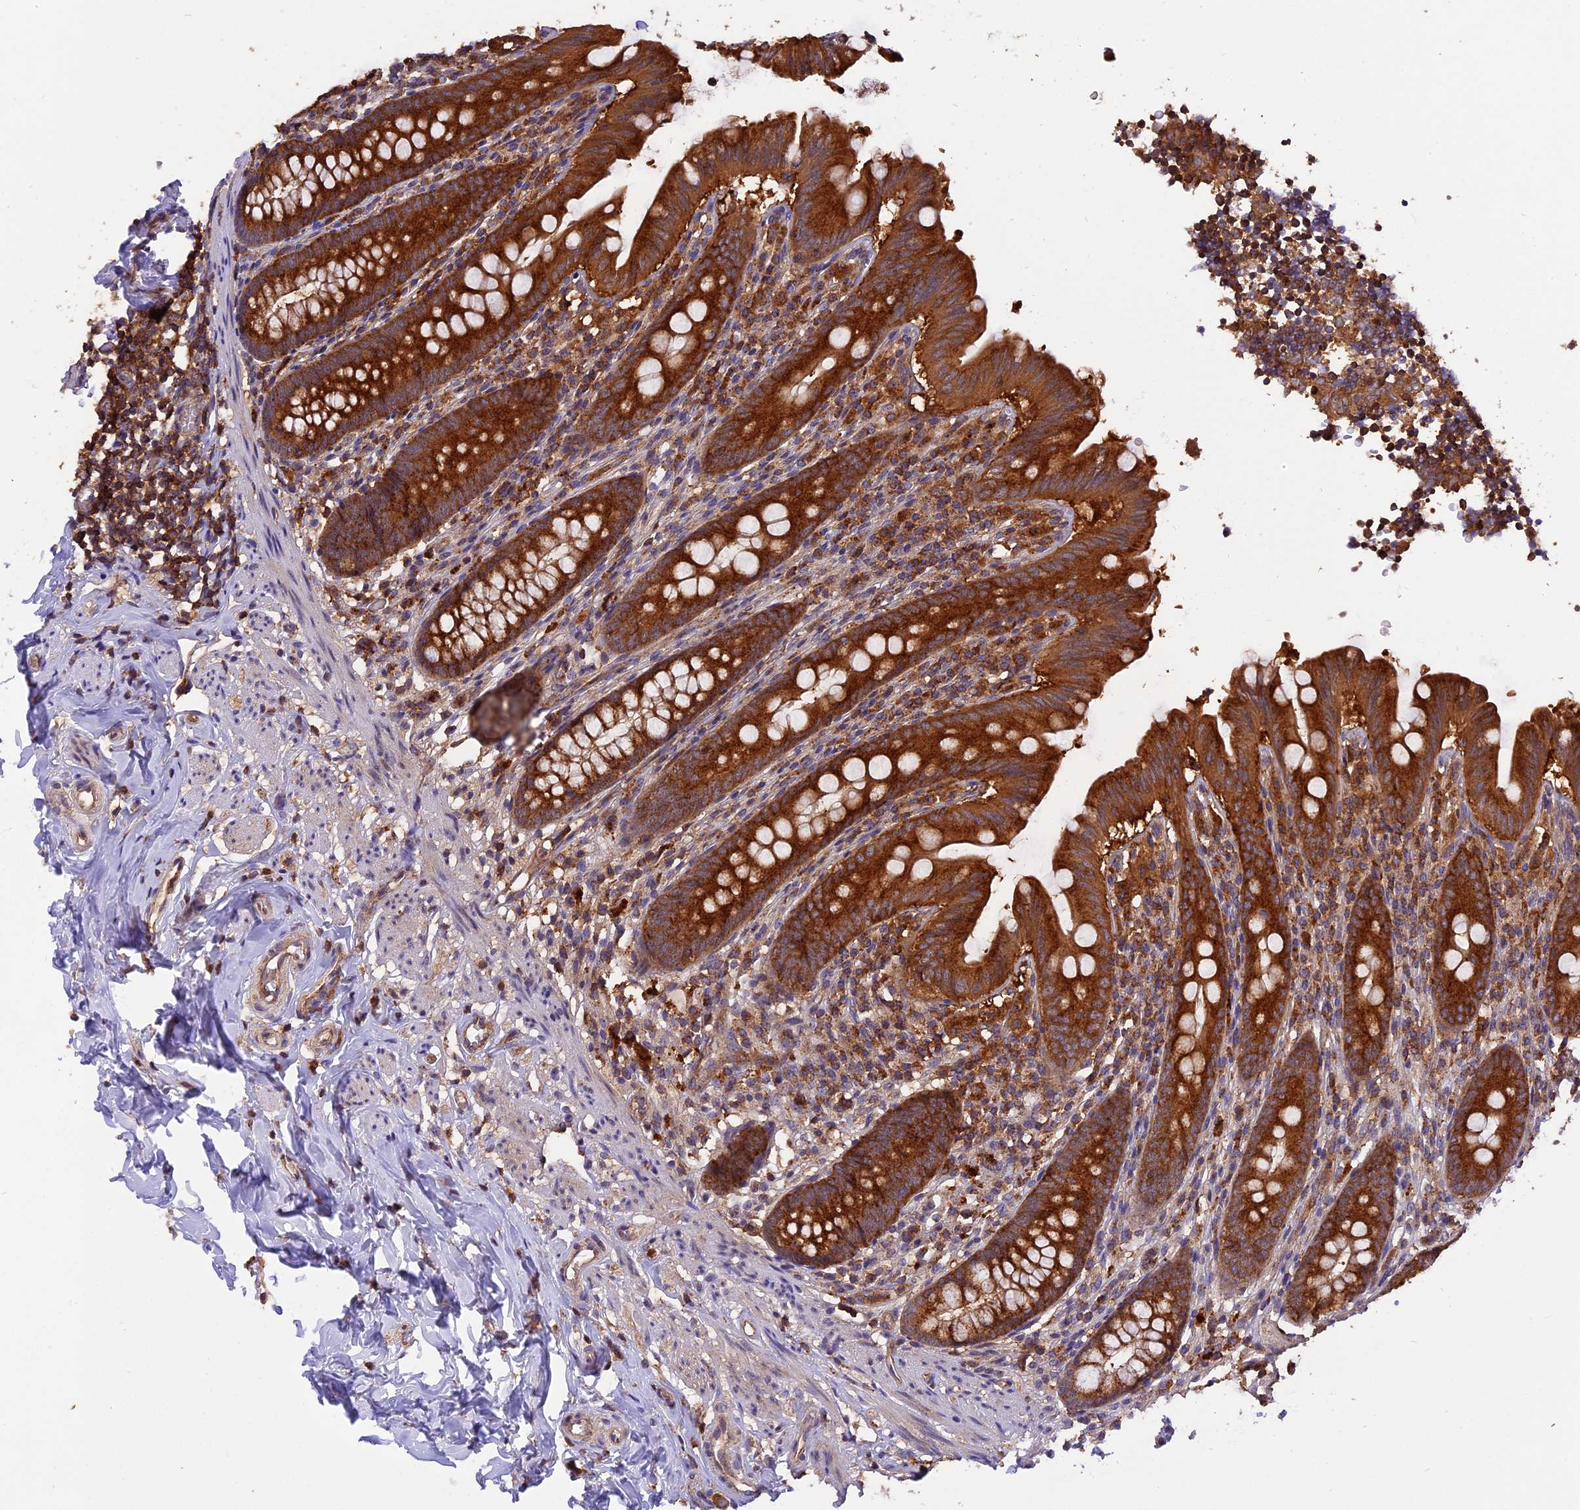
{"staining": {"intensity": "strong", "quantity": ">75%", "location": "cytoplasmic/membranous"}, "tissue": "appendix", "cell_type": "Glandular cells", "image_type": "normal", "snomed": [{"axis": "morphology", "description": "Normal tissue, NOS"}, {"axis": "topography", "description": "Appendix"}], "caption": "Appendix stained for a protein (brown) exhibits strong cytoplasmic/membranous positive expression in approximately >75% of glandular cells.", "gene": "PEX3", "patient": {"sex": "male", "age": 55}}